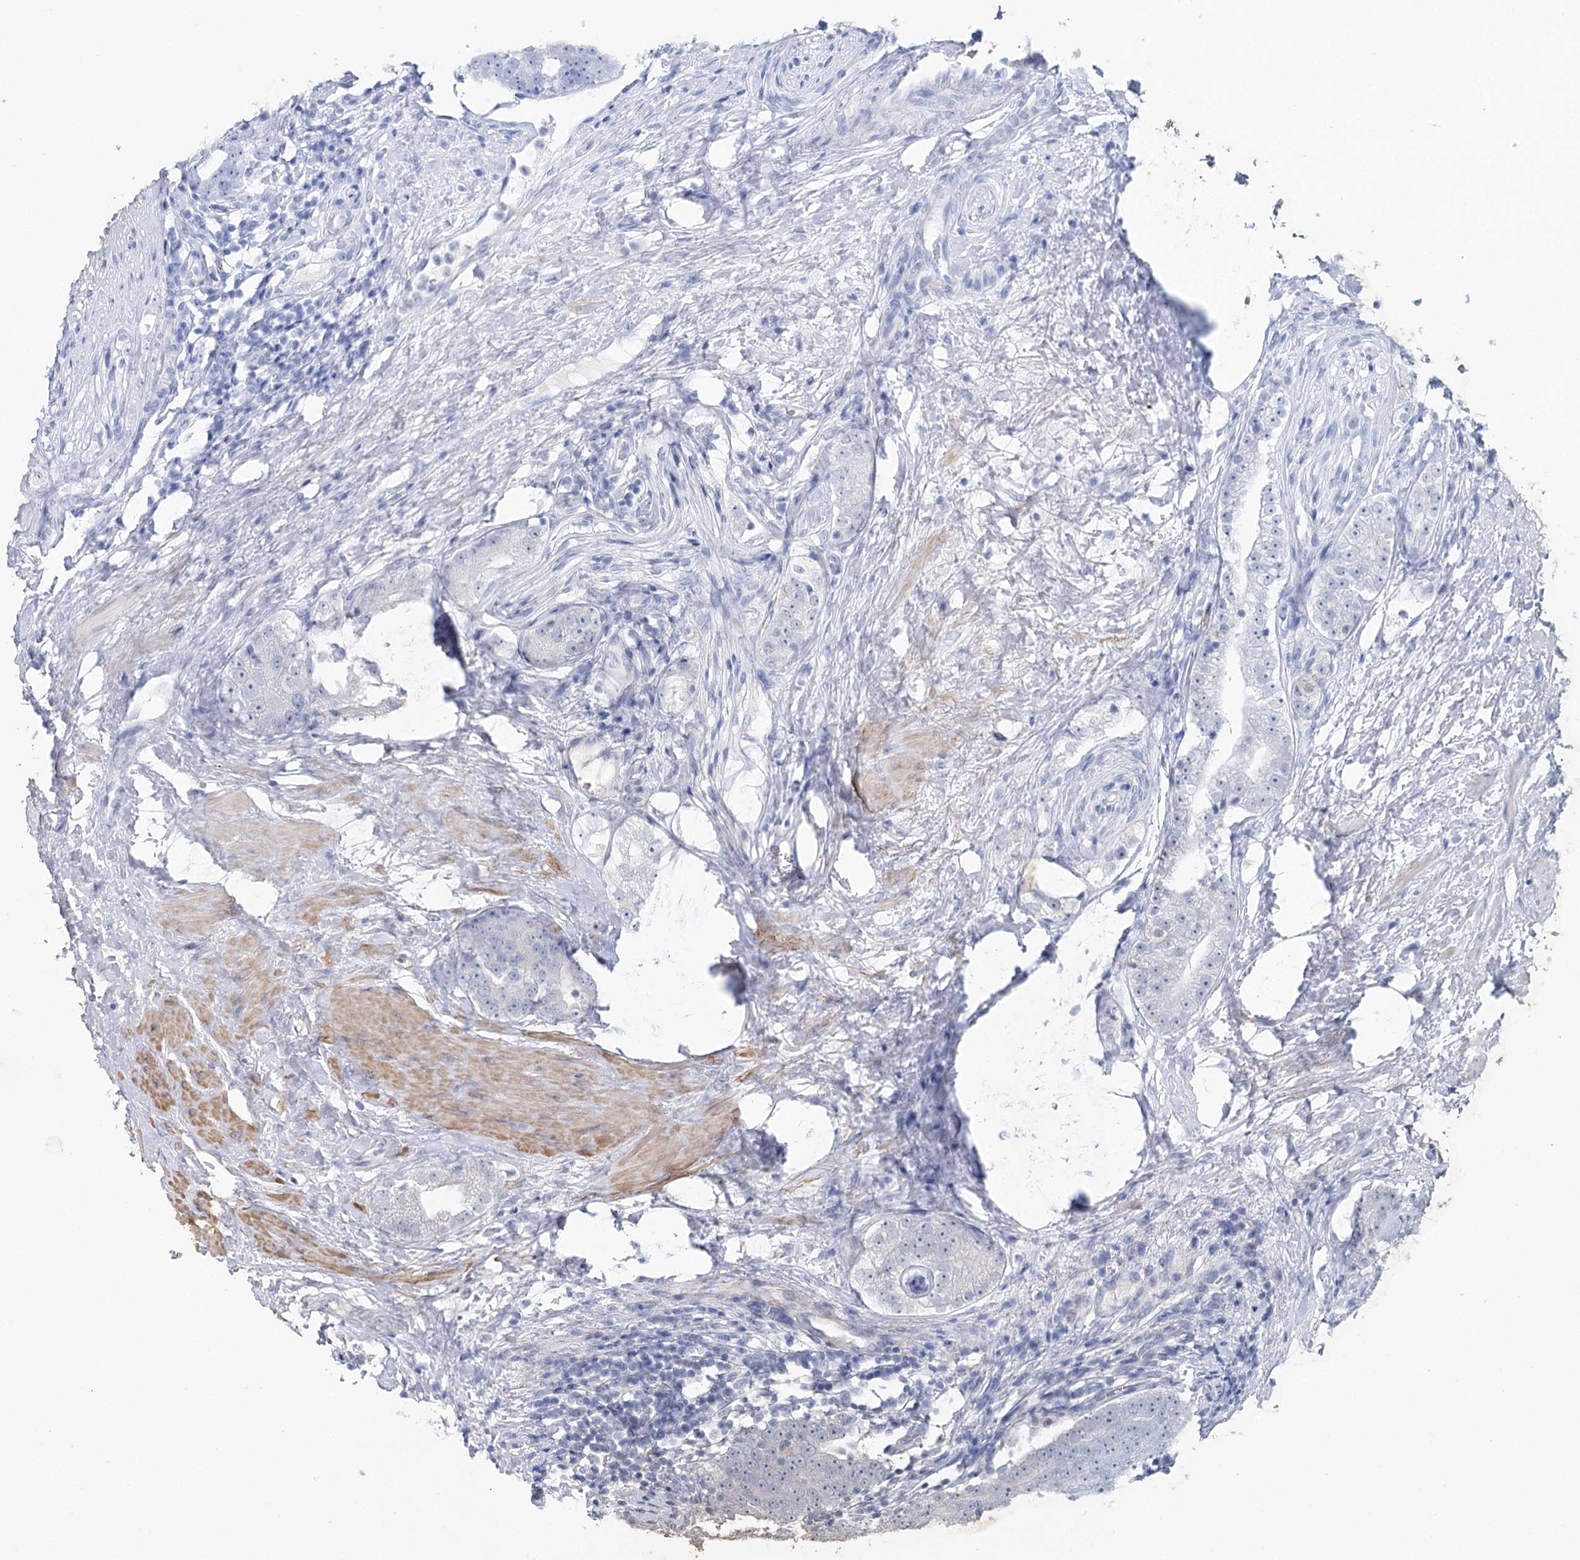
{"staining": {"intensity": "negative", "quantity": "none", "location": "none"}, "tissue": "prostate cancer", "cell_type": "Tumor cells", "image_type": "cancer", "snomed": [{"axis": "morphology", "description": "Adenocarcinoma, High grade"}, {"axis": "topography", "description": "Prostate"}], "caption": "This histopathology image is of prostate high-grade adenocarcinoma stained with immunohistochemistry (IHC) to label a protein in brown with the nuclei are counter-stained blue. There is no expression in tumor cells.", "gene": "CSN3", "patient": {"sex": "male", "age": 56}}